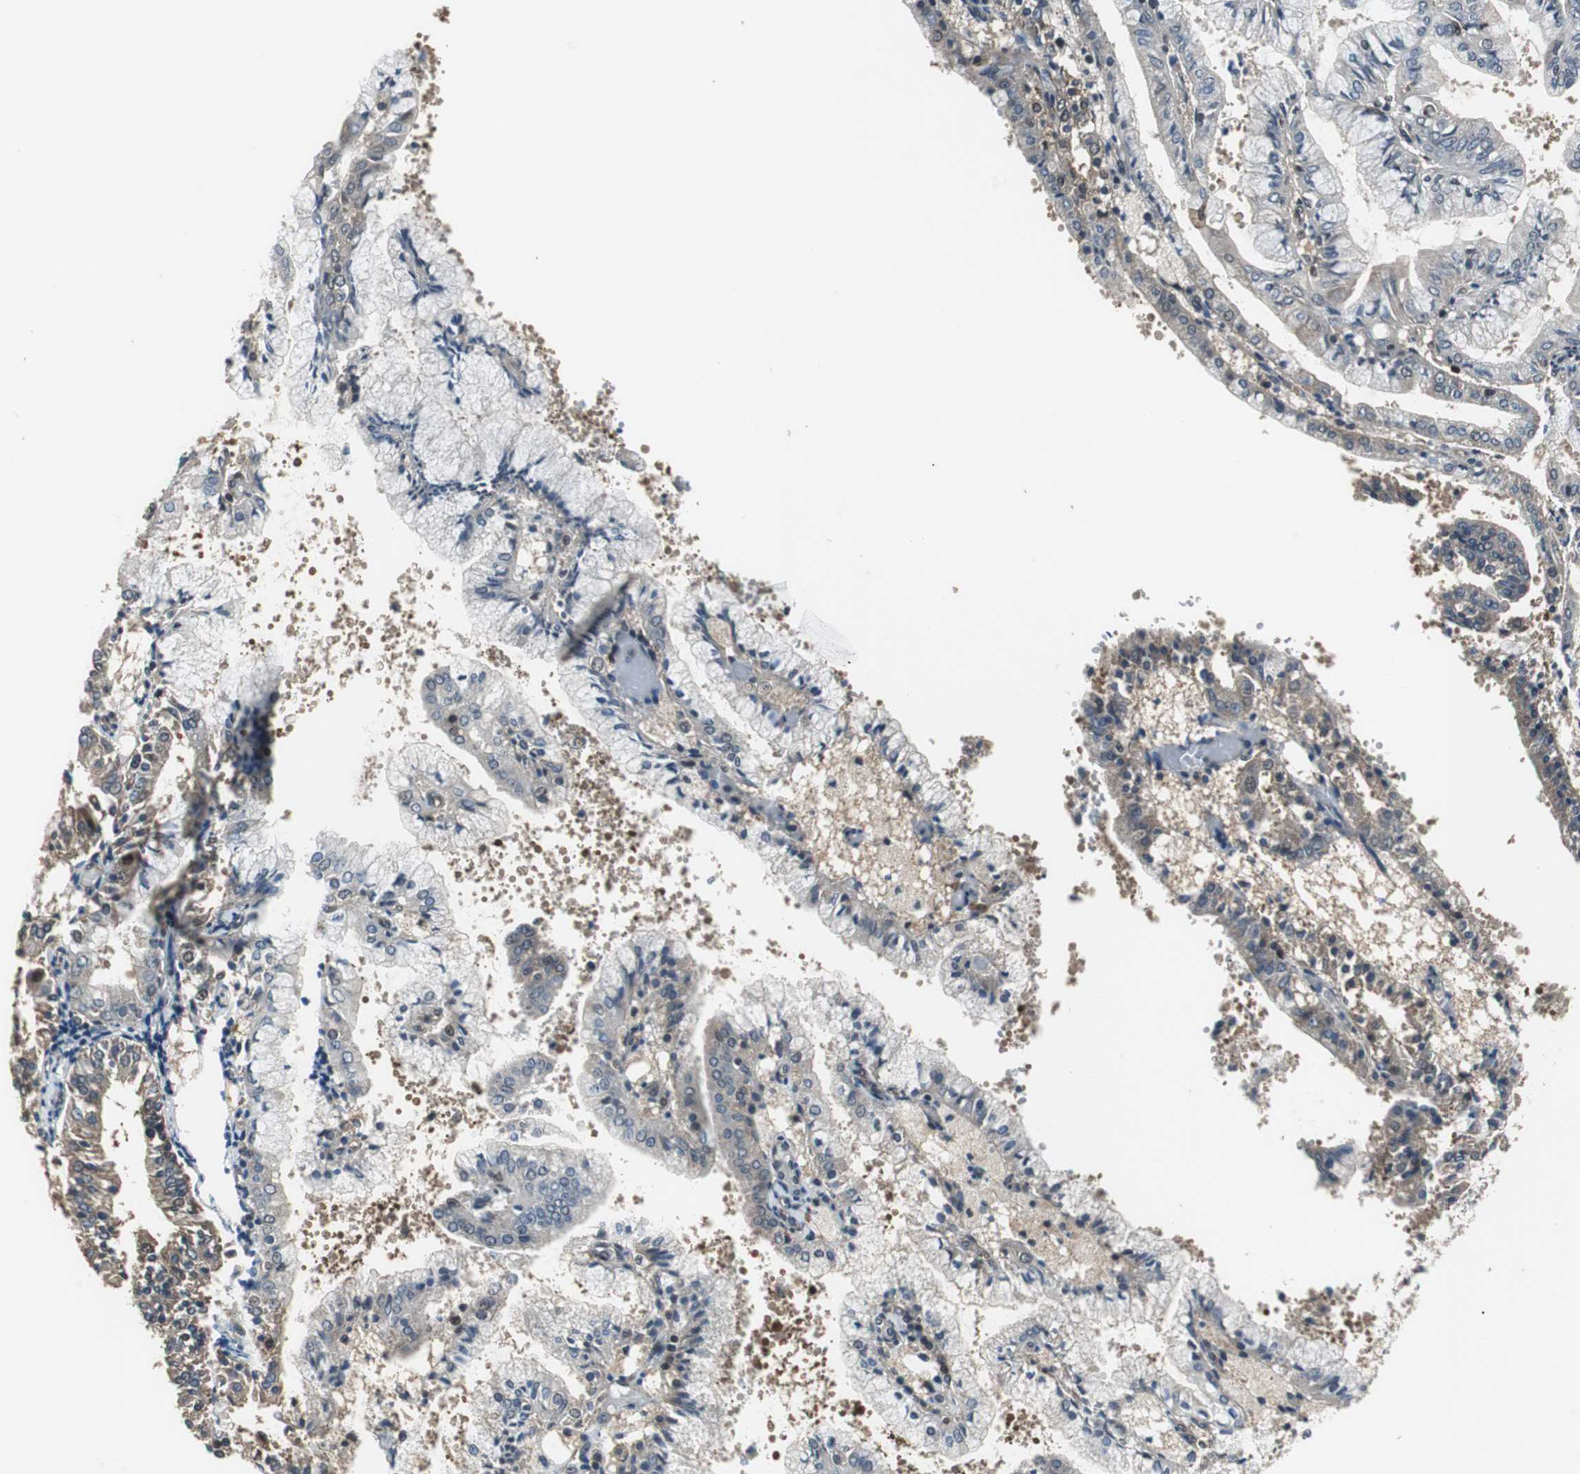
{"staining": {"intensity": "weak", "quantity": "25%-75%", "location": "cytoplasmic/membranous"}, "tissue": "endometrial cancer", "cell_type": "Tumor cells", "image_type": "cancer", "snomed": [{"axis": "morphology", "description": "Adenocarcinoma, NOS"}, {"axis": "topography", "description": "Endometrium"}], "caption": "Immunohistochemistry (IHC) (DAB (3,3'-diaminobenzidine)) staining of endometrial adenocarcinoma reveals weak cytoplasmic/membranous protein staining in about 25%-75% of tumor cells.", "gene": "MAFB", "patient": {"sex": "female", "age": 63}}